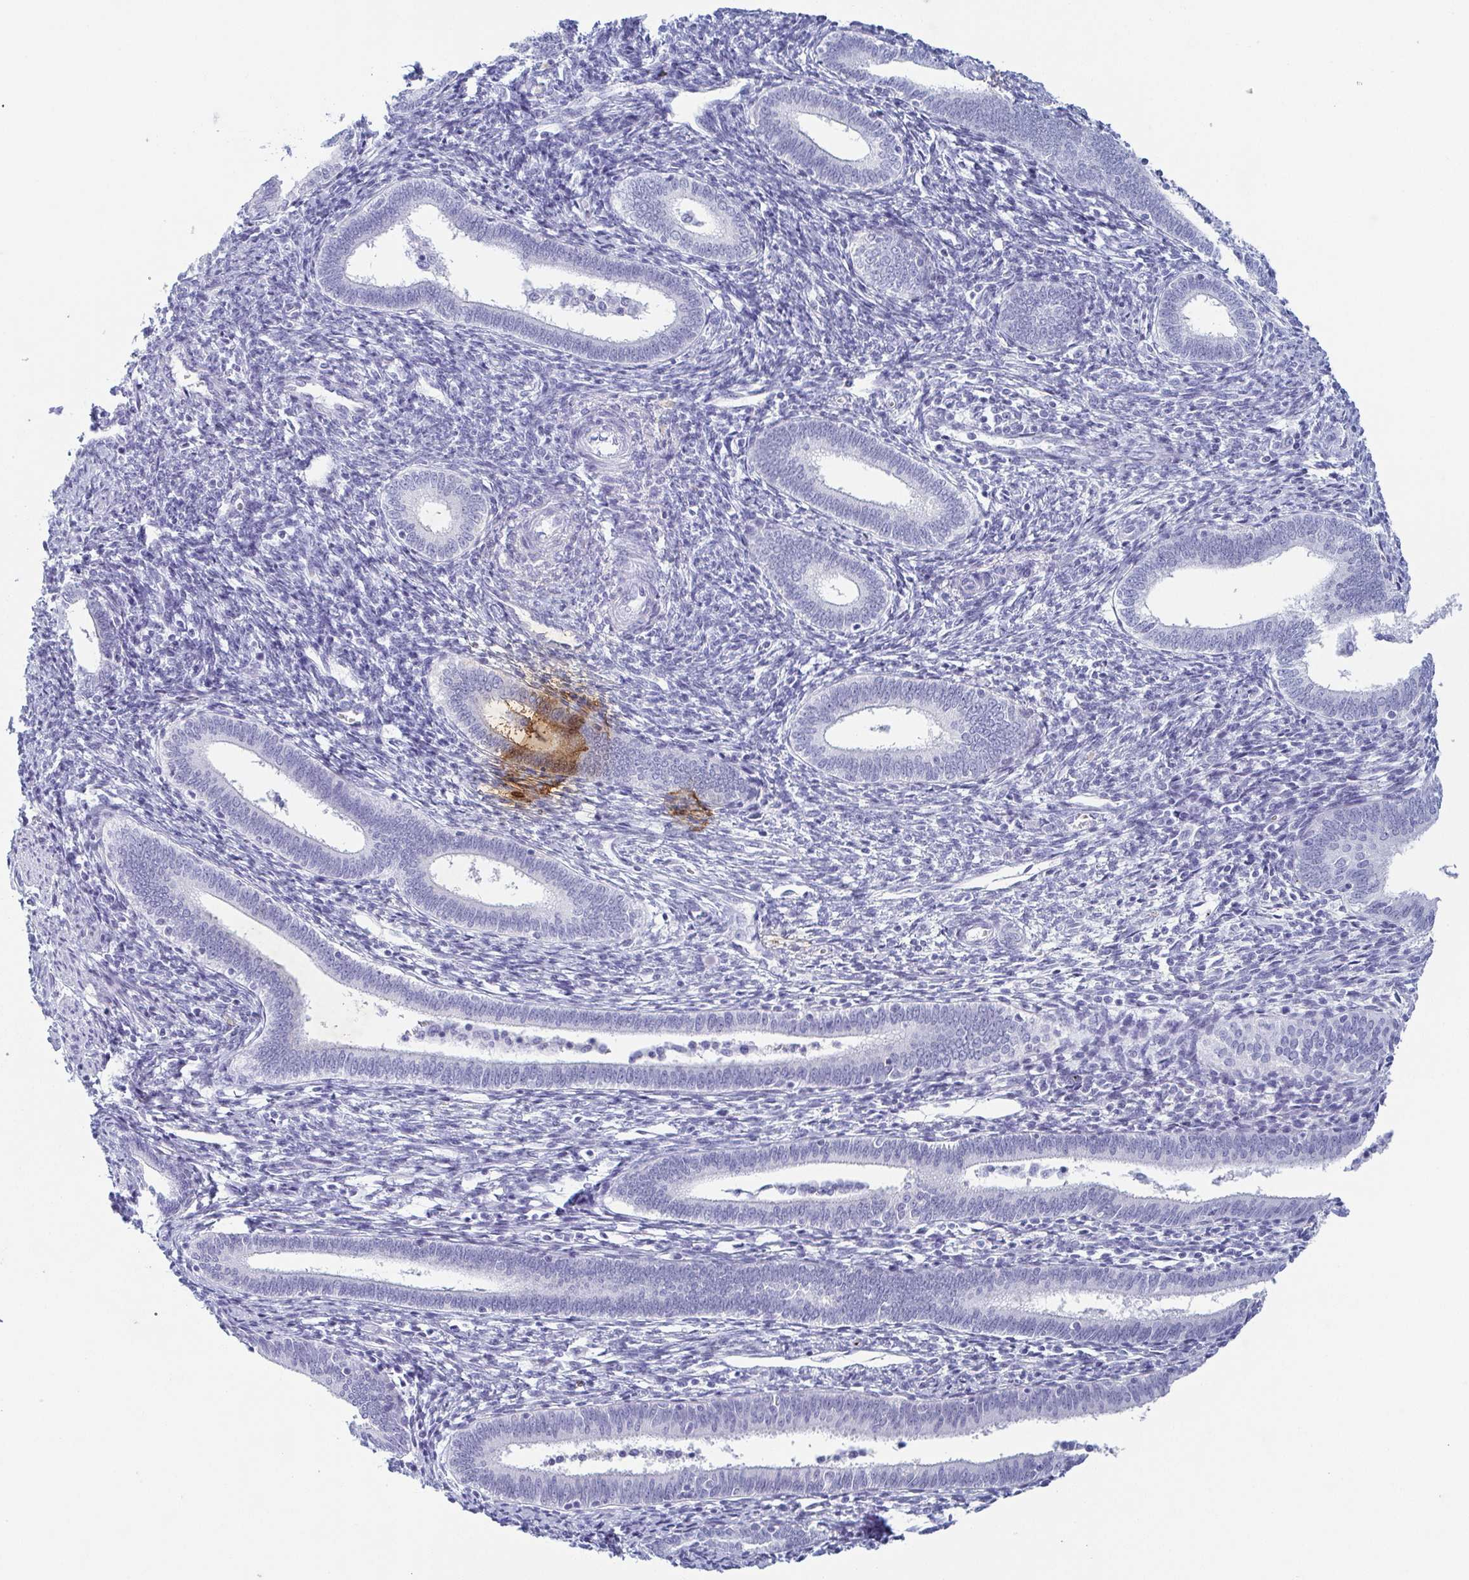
{"staining": {"intensity": "negative", "quantity": "none", "location": "none"}, "tissue": "endometrium", "cell_type": "Cells in endometrial stroma", "image_type": "normal", "snomed": [{"axis": "morphology", "description": "Normal tissue, NOS"}, {"axis": "topography", "description": "Endometrium"}], "caption": "The micrograph demonstrates no staining of cells in endometrial stroma in normal endometrium. (DAB (3,3'-diaminobenzidine) immunohistochemistry (IHC) with hematoxylin counter stain).", "gene": "ZG16B", "patient": {"sex": "female", "age": 41}}